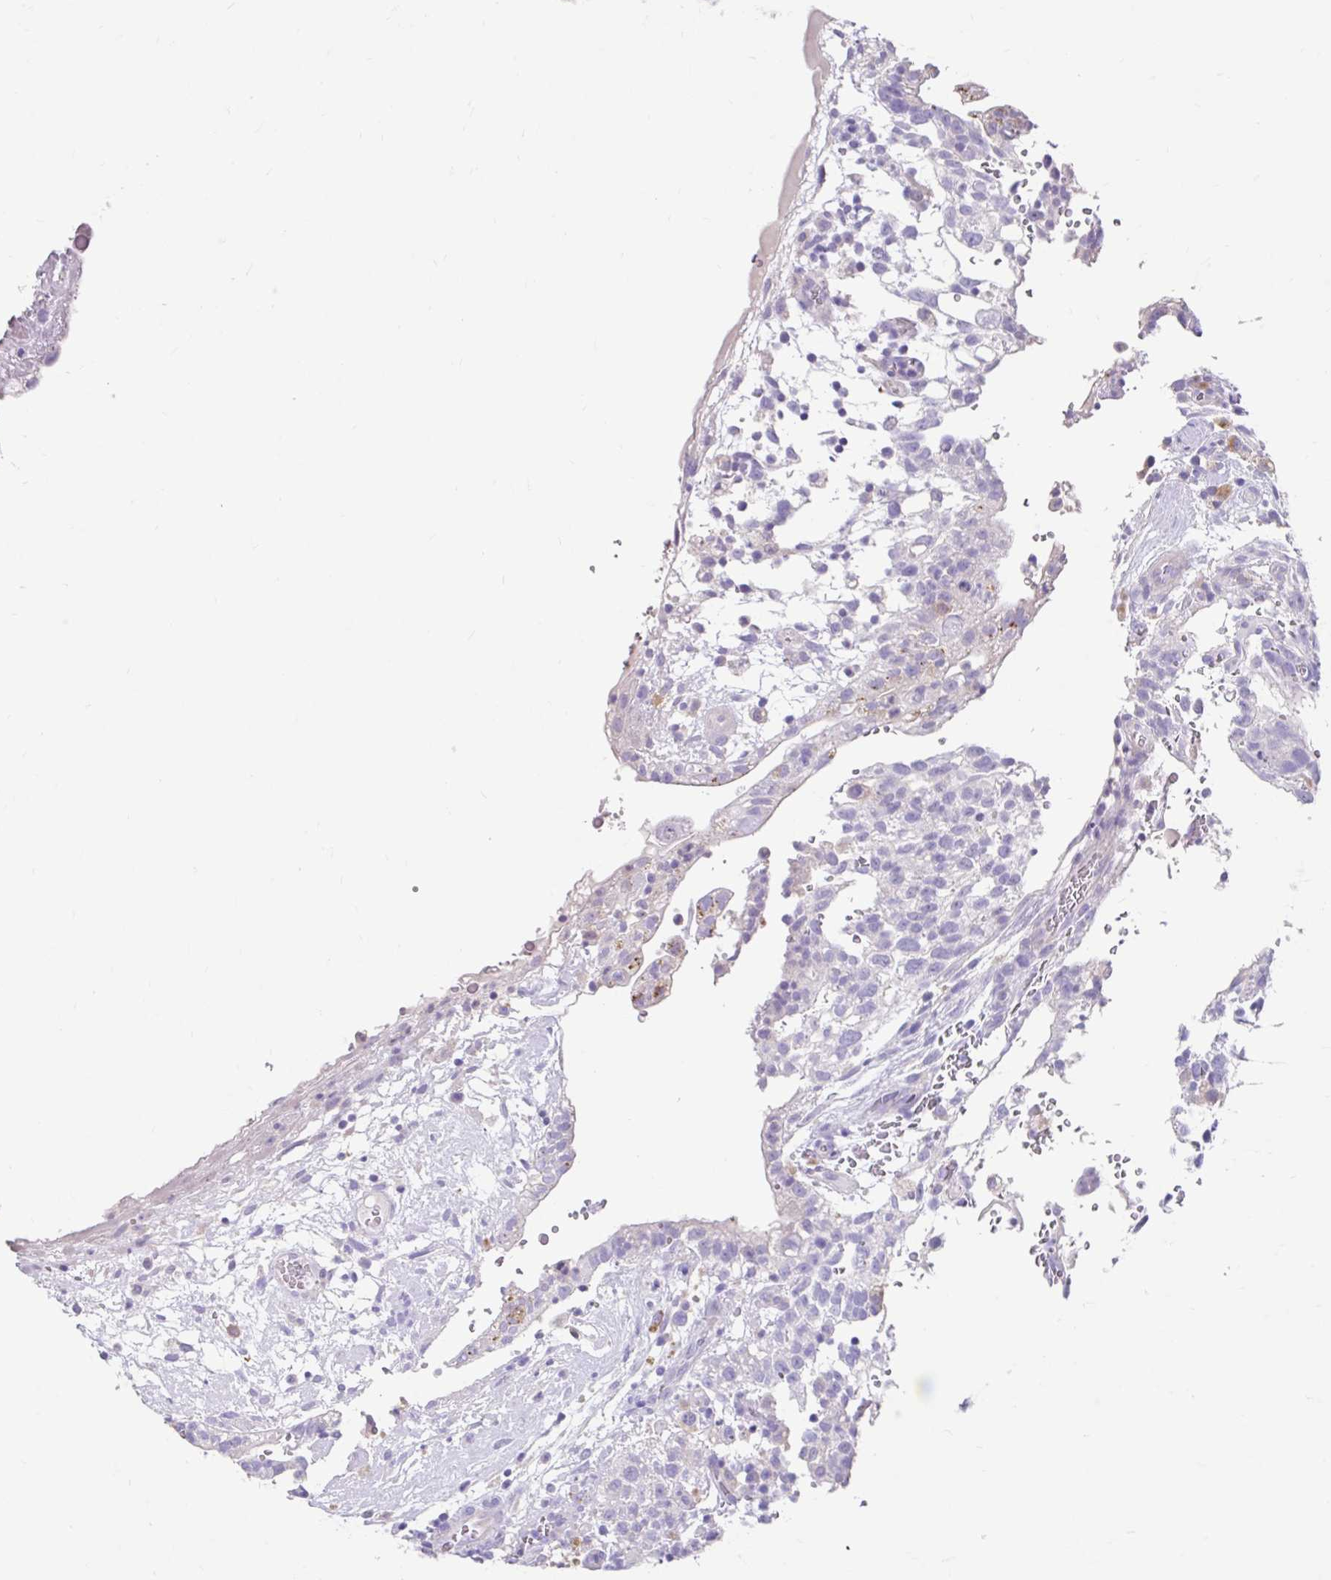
{"staining": {"intensity": "negative", "quantity": "none", "location": "none"}, "tissue": "testis cancer", "cell_type": "Tumor cells", "image_type": "cancer", "snomed": [{"axis": "morphology", "description": "Carcinoma, Embryonal, NOS"}, {"axis": "topography", "description": "Testis"}], "caption": "DAB (3,3'-diaminobenzidine) immunohistochemical staining of testis embryonal carcinoma shows no significant positivity in tumor cells.", "gene": "ZNF33A", "patient": {"sex": "male", "age": 32}}